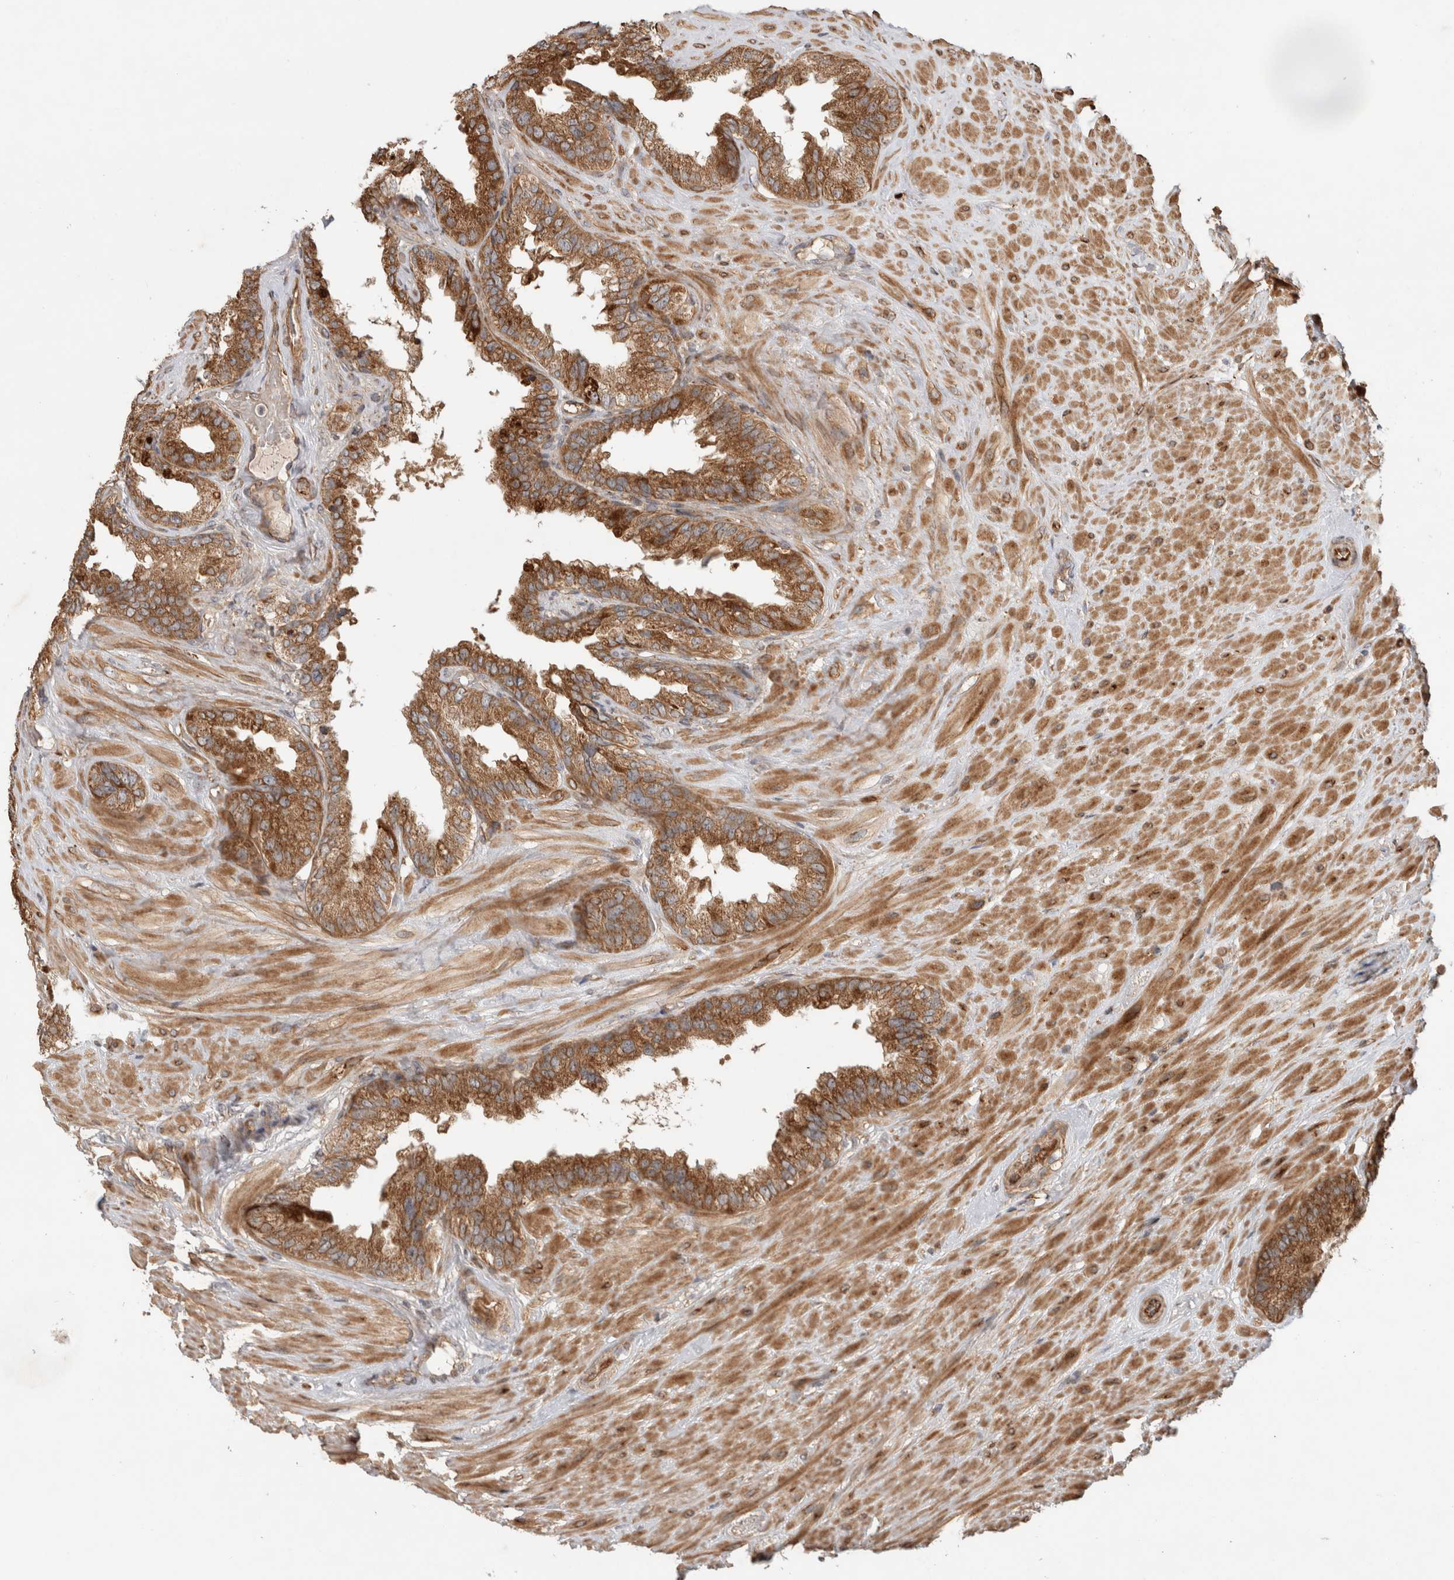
{"staining": {"intensity": "moderate", "quantity": ">75%", "location": "cytoplasmic/membranous"}, "tissue": "seminal vesicle", "cell_type": "Glandular cells", "image_type": "normal", "snomed": [{"axis": "morphology", "description": "Normal tissue, NOS"}, {"axis": "topography", "description": "Seminal veicle"}], "caption": "A brown stain labels moderate cytoplasmic/membranous staining of a protein in glandular cells of normal human seminal vesicle. (Stains: DAB in brown, nuclei in blue, Microscopy: brightfield microscopy at high magnification).", "gene": "TUBD1", "patient": {"sex": "male", "age": 80}}